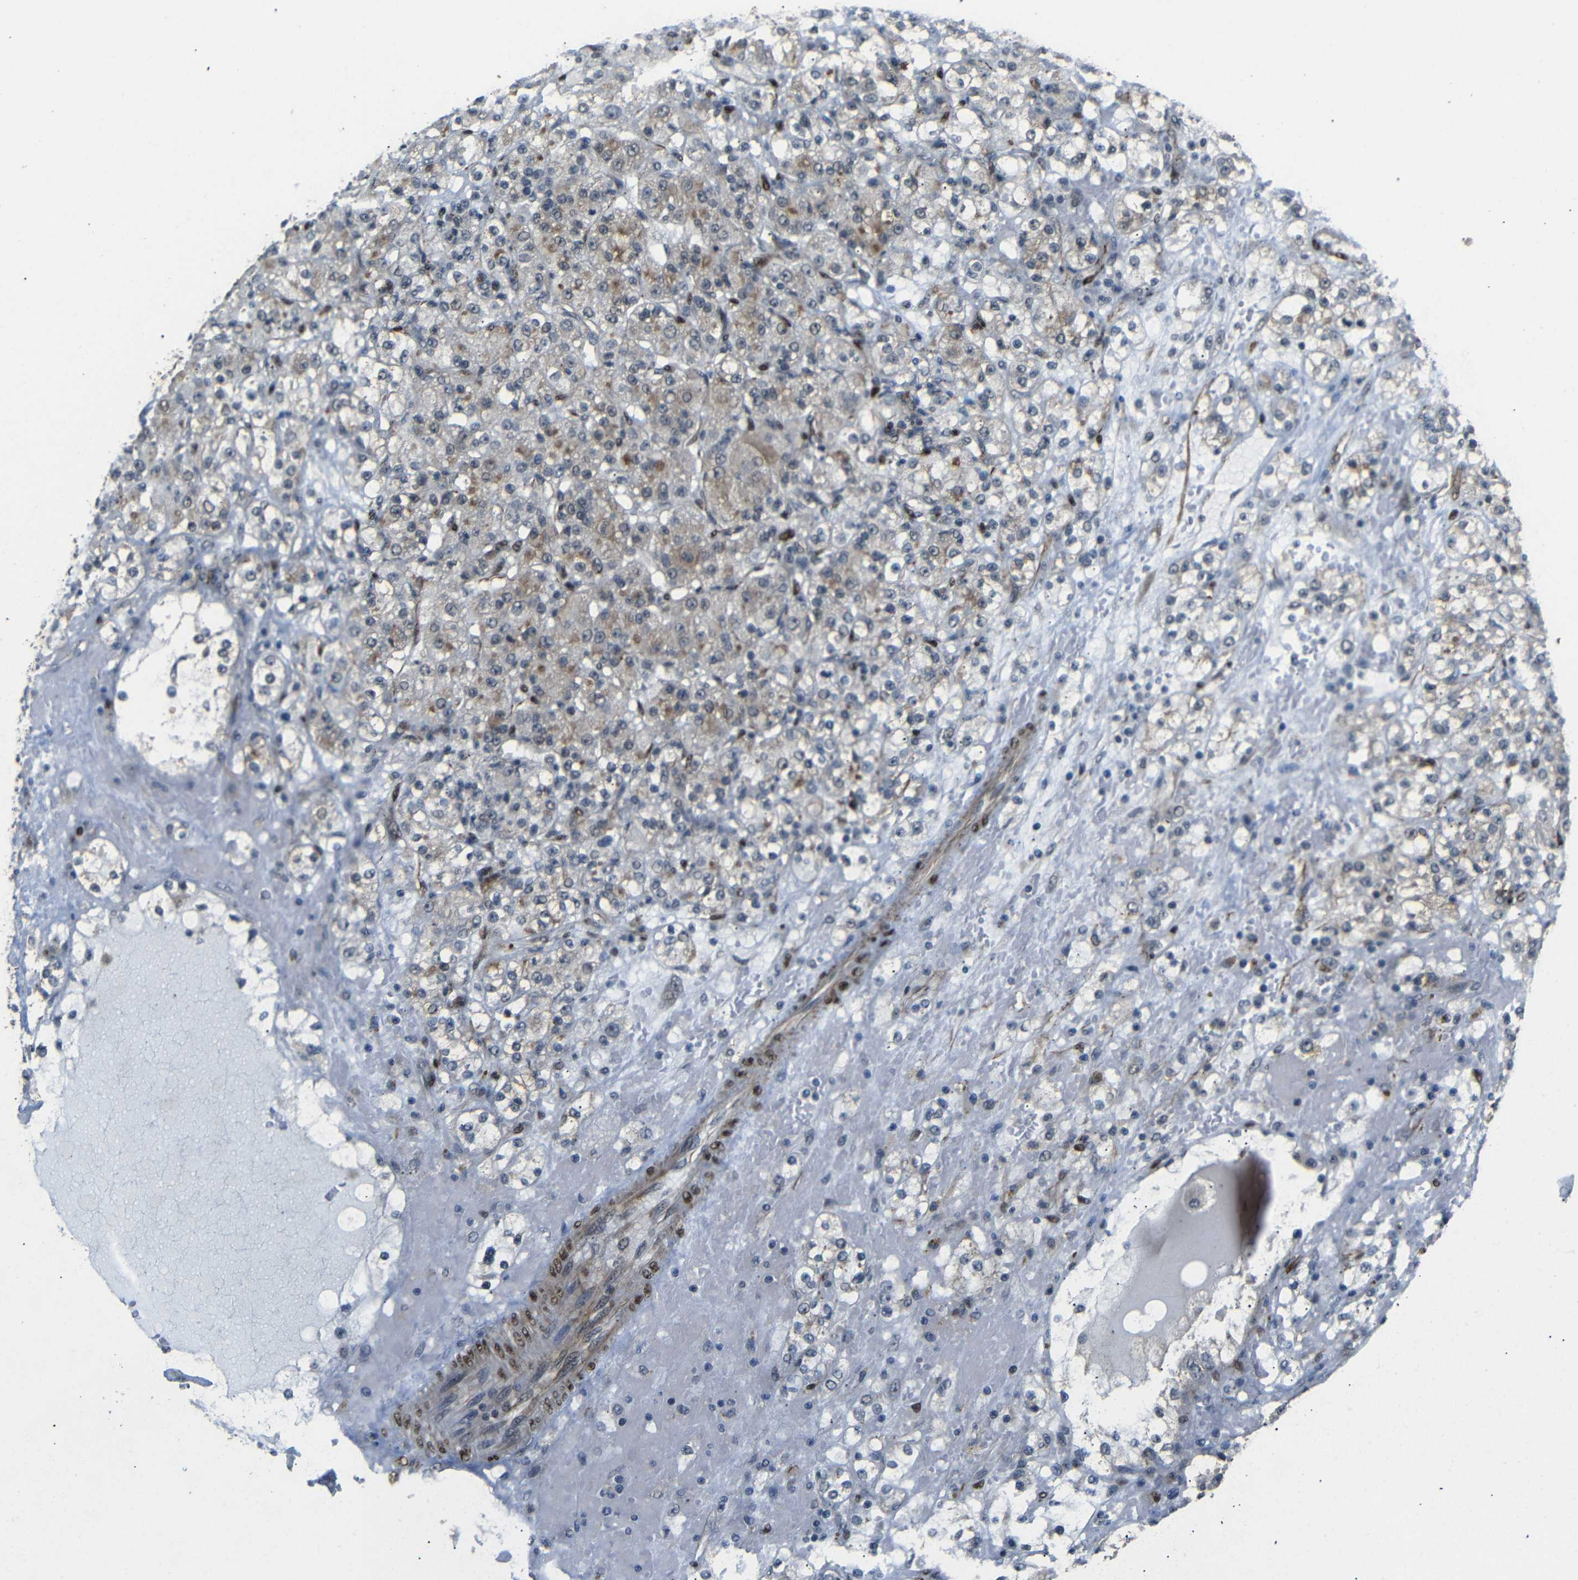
{"staining": {"intensity": "moderate", "quantity": "25%-75%", "location": "cytoplasmic/membranous"}, "tissue": "renal cancer", "cell_type": "Tumor cells", "image_type": "cancer", "snomed": [{"axis": "morphology", "description": "Normal tissue, NOS"}, {"axis": "morphology", "description": "Adenocarcinoma, NOS"}, {"axis": "topography", "description": "Kidney"}], "caption": "Immunohistochemistry staining of adenocarcinoma (renal), which reveals medium levels of moderate cytoplasmic/membranous staining in about 25%-75% of tumor cells indicating moderate cytoplasmic/membranous protein positivity. The staining was performed using DAB (brown) for protein detection and nuclei were counterstained in hematoxylin (blue).", "gene": "TBX2", "patient": {"sex": "male", "age": 61}}